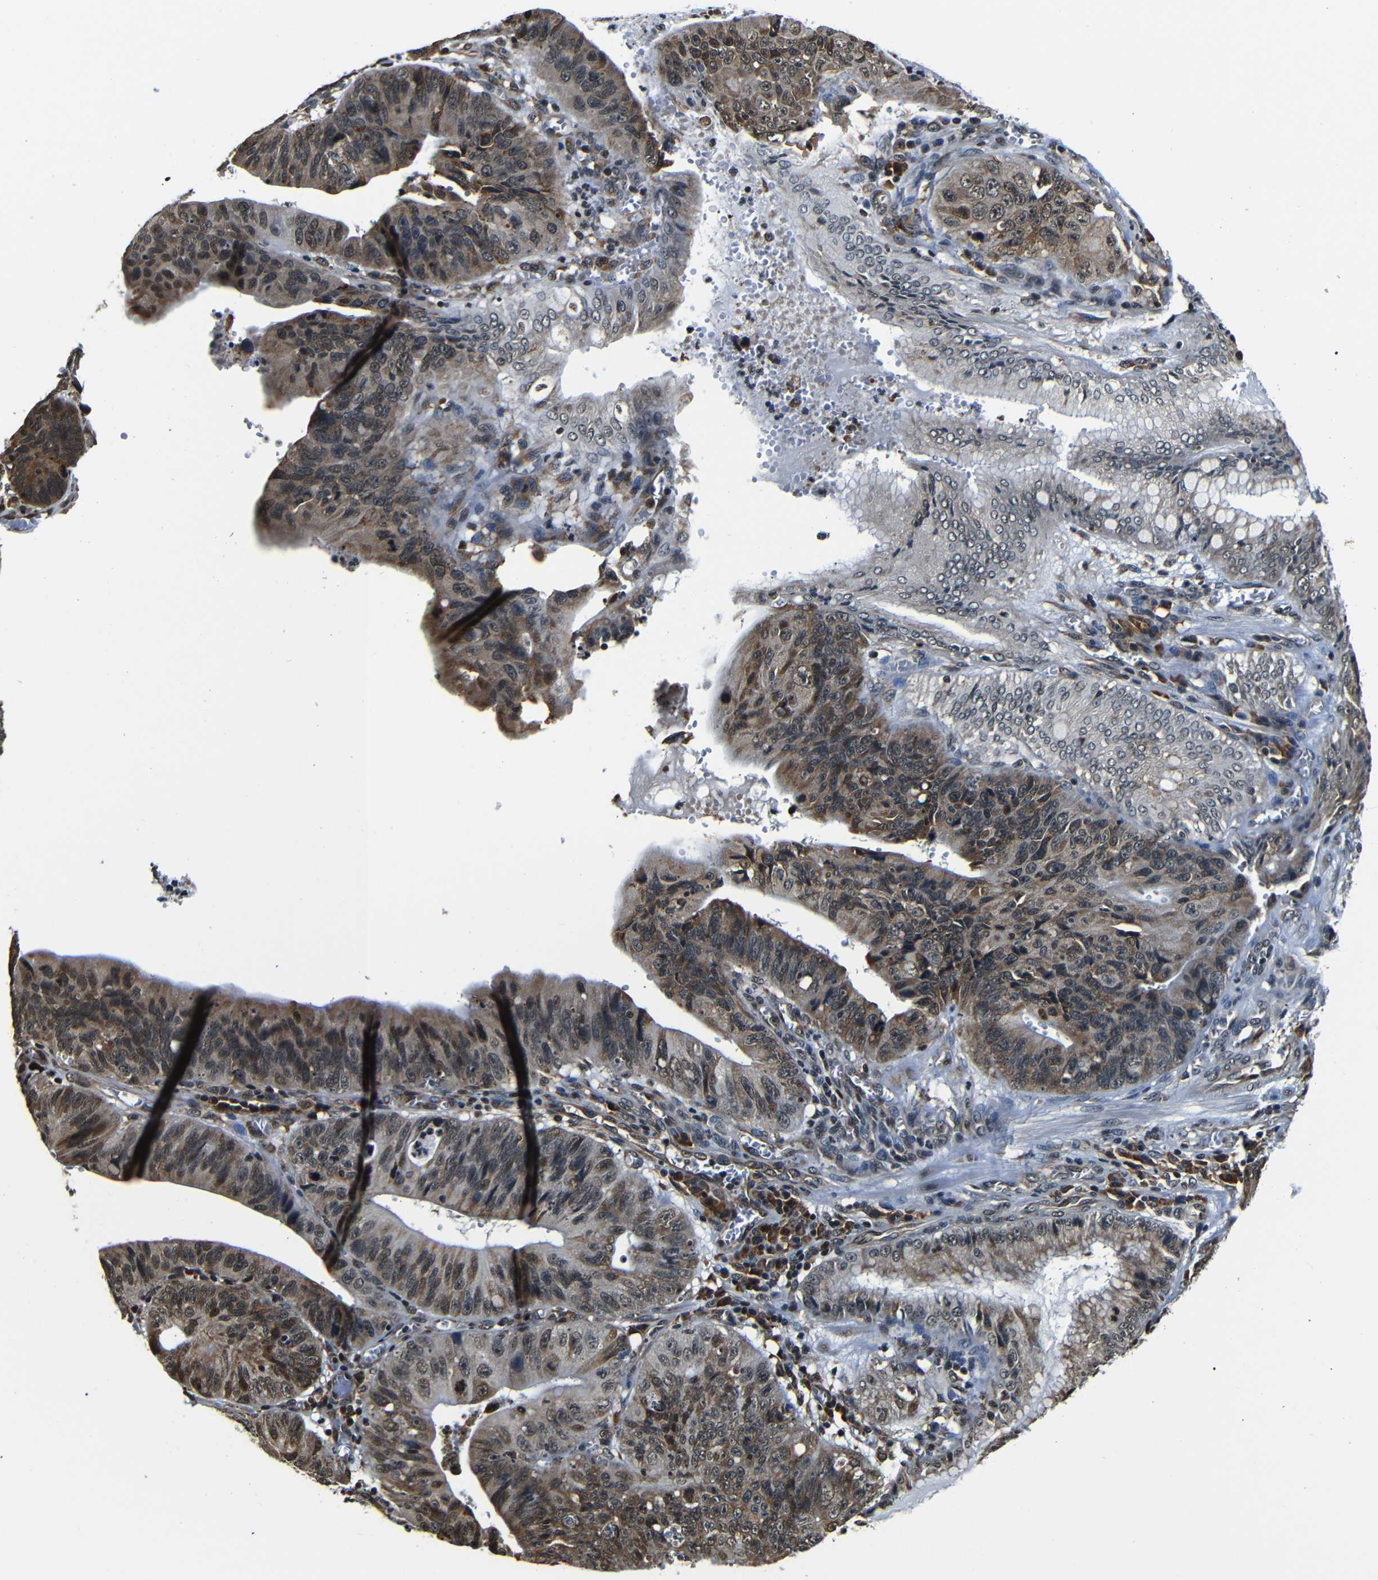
{"staining": {"intensity": "strong", "quantity": ">75%", "location": "cytoplasmic/membranous,nuclear"}, "tissue": "stomach cancer", "cell_type": "Tumor cells", "image_type": "cancer", "snomed": [{"axis": "morphology", "description": "Adenocarcinoma, NOS"}, {"axis": "topography", "description": "Stomach"}], "caption": "Immunohistochemistry (IHC) micrograph of human stomach cancer stained for a protein (brown), which reveals high levels of strong cytoplasmic/membranous and nuclear staining in about >75% of tumor cells.", "gene": "NCBP3", "patient": {"sex": "male", "age": 59}}